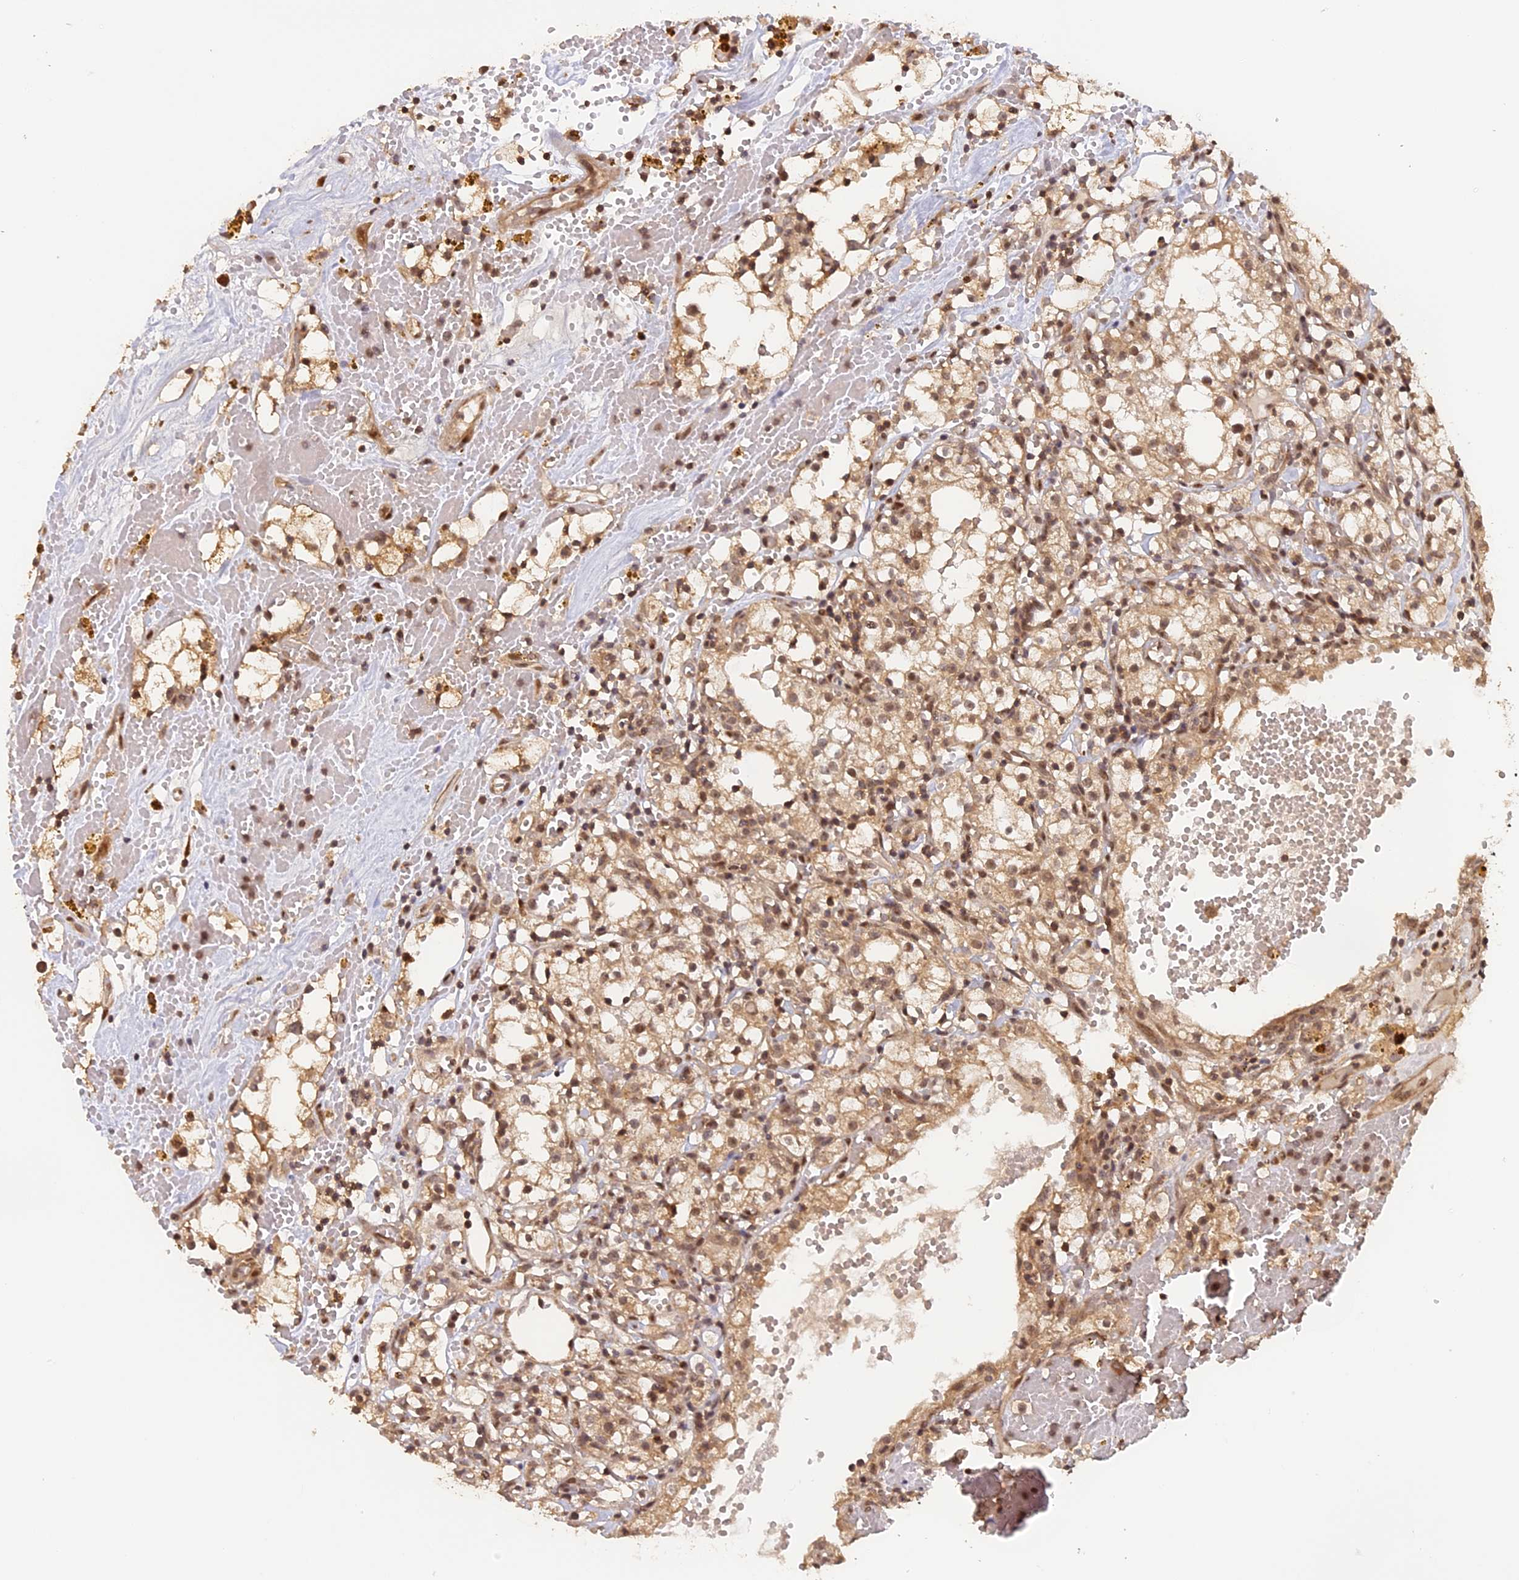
{"staining": {"intensity": "moderate", "quantity": ">75%", "location": "cytoplasmic/membranous,nuclear"}, "tissue": "renal cancer", "cell_type": "Tumor cells", "image_type": "cancer", "snomed": [{"axis": "morphology", "description": "Adenocarcinoma, NOS"}, {"axis": "topography", "description": "Kidney"}], "caption": "There is medium levels of moderate cytoplasmic/membranous and nuclear staining in tumor cells of adenocarcinoma (renal), as demonstrated by immunohistochemical staining (brown color).", "gene": "MYBL2", "patient": {"sex": "male", "age": 56}}